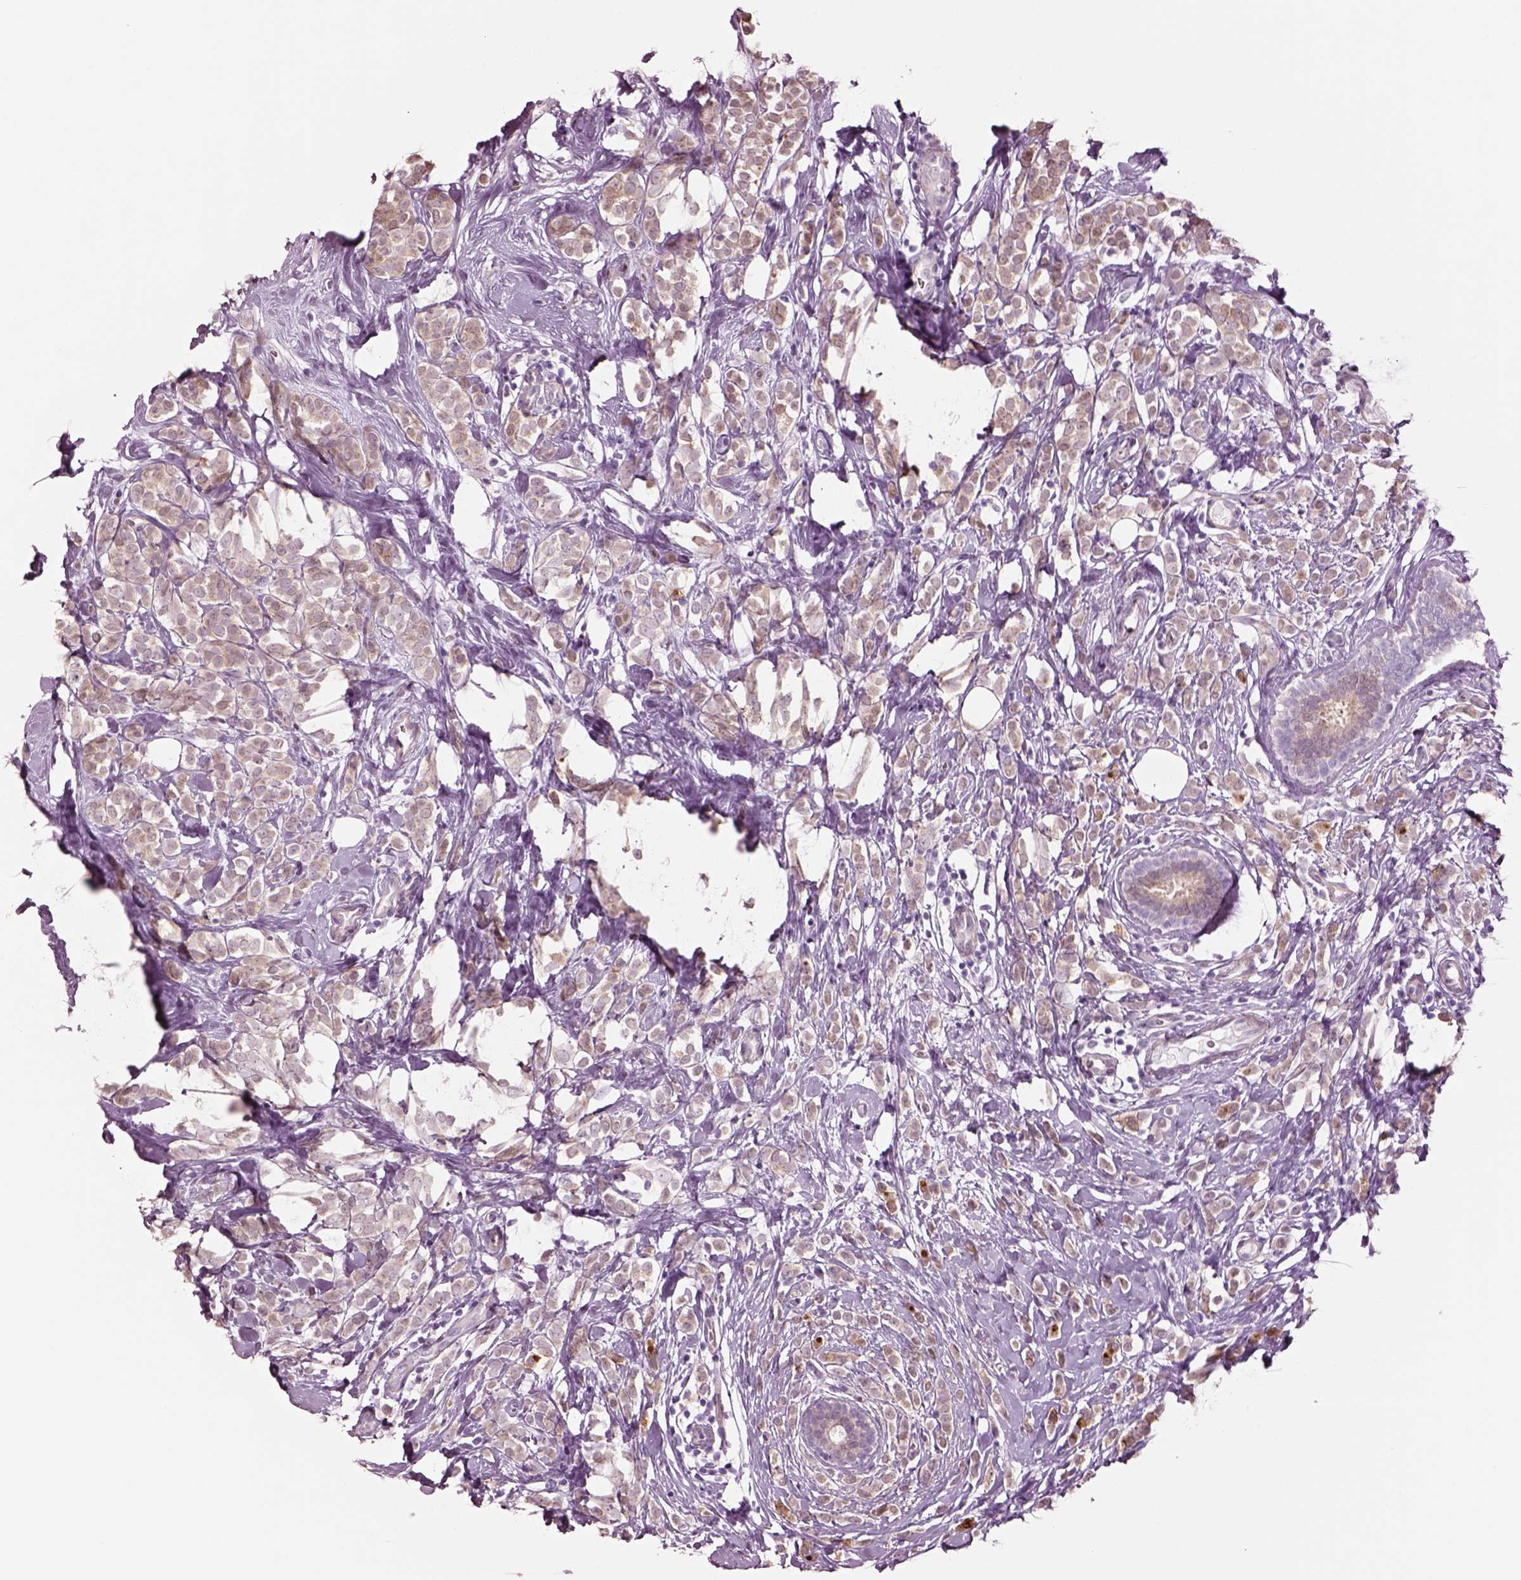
{"staining": {"intensity": "weak", "quantity": ">75%", "location": "cytoplasmic/membranous"}, "tissue": "breast cancer", "cell_type": "Tumor cells", "image_type": "cancer", "snomed": [{"axis": "morphology", "description": "Lobular carcinoma"}, {"axis": "topography", "description": "Breast"}], "caption": "Immunohistochemical staining of human breast cancer (lobular carcinoma) exhibits low levels of weak cytoplasmic/membranous positivity in approximately >75% of tumor cells. (Stains: DAB (3,3'-diaminobenzidine) in brown, nuclei in blue, Microscopy: brightfield microscopy at high magnification).", "gene": "SCML2", "patient": {"sex": "female", "age": 49}}